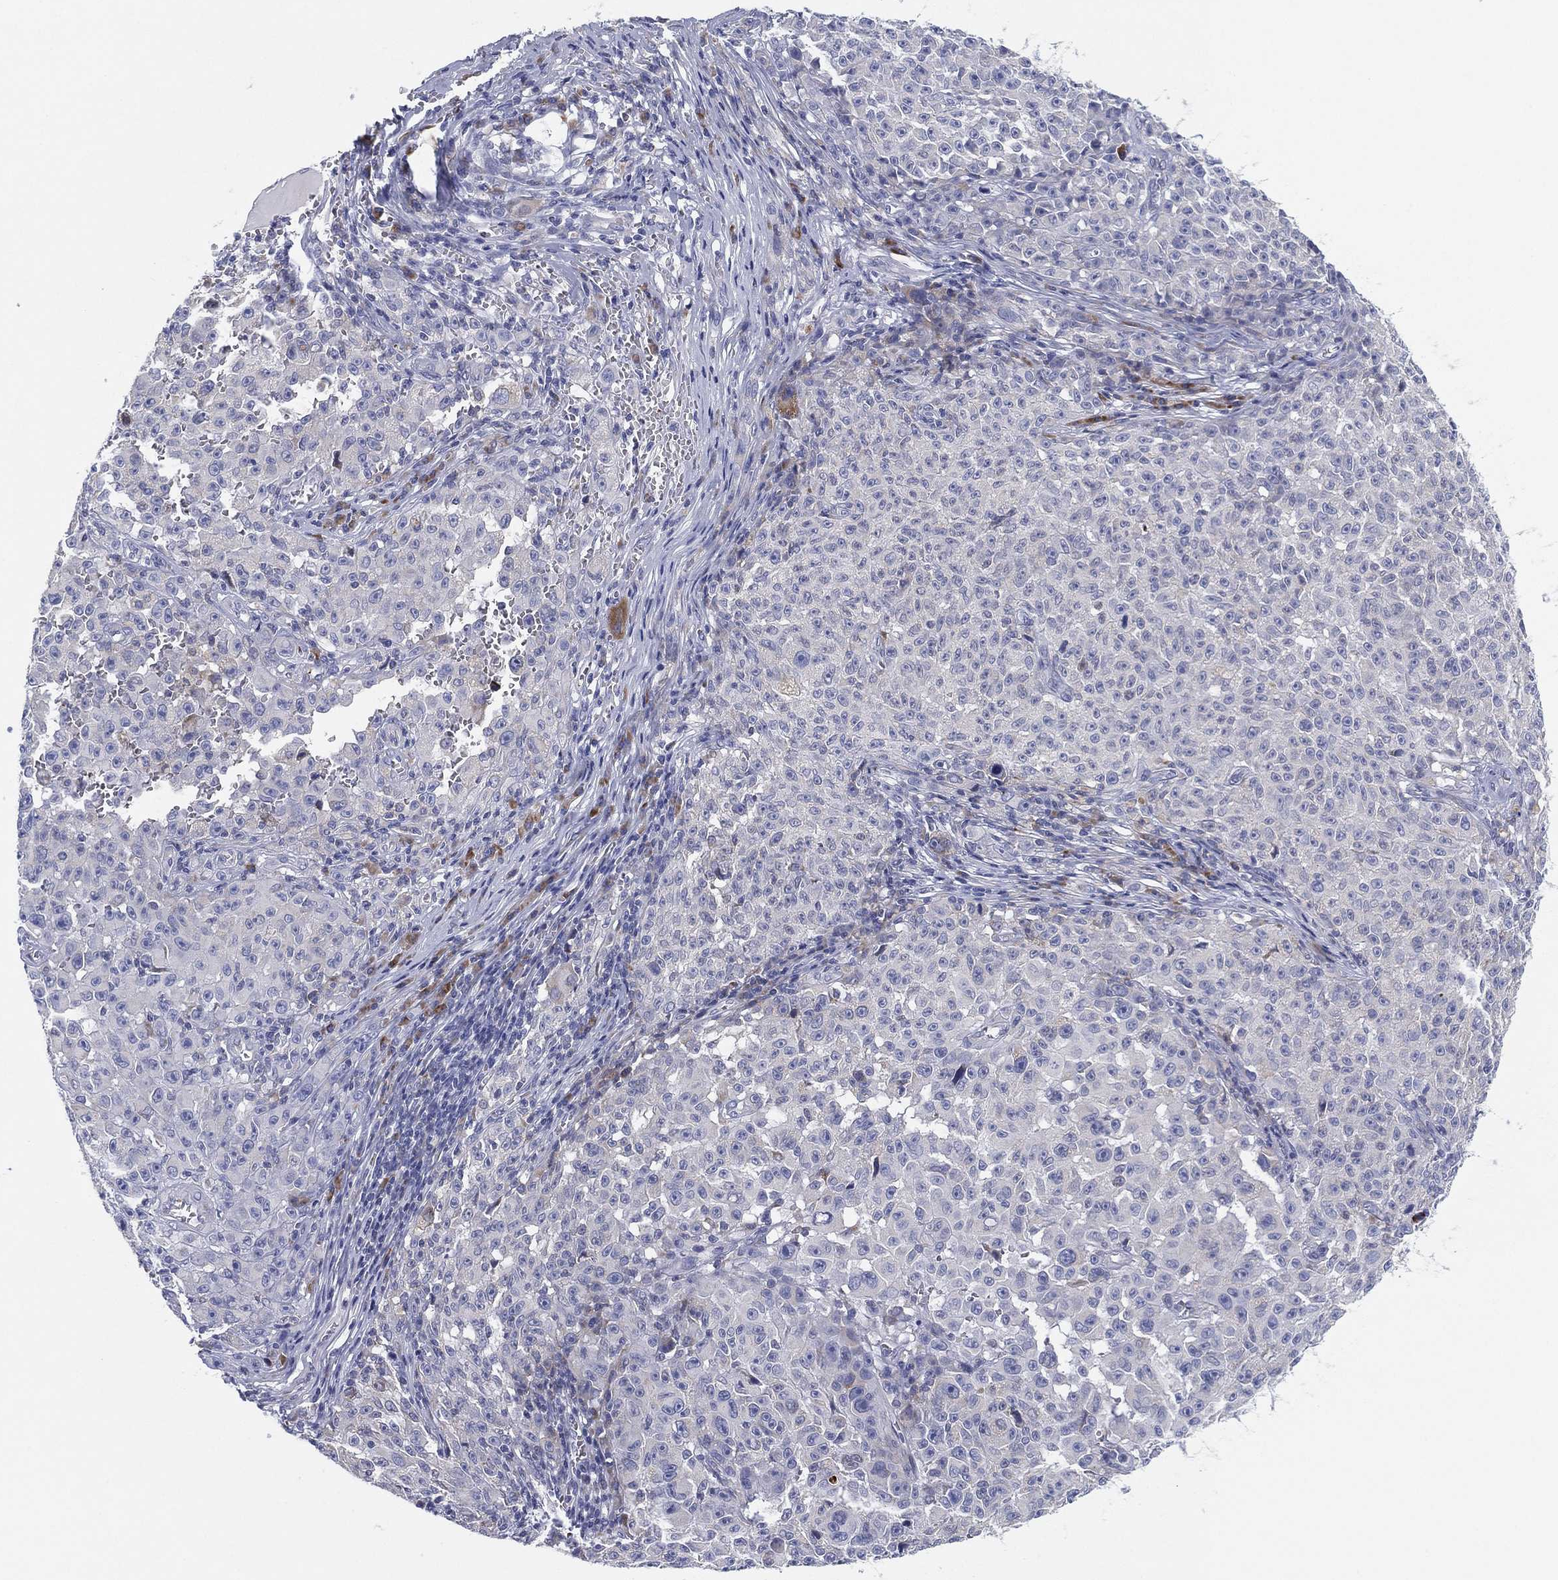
{"staining": {"intensity": "negative", "quantity": "none", "location": "none"}, "tissue": "melanoma", "cell_type": "Tumor cells", "image_type": "cancer", "snomed": [{"axis": "morphology", "description": "Malignant melanoma, NOS"}, {"axis": "topography", "description": "Skin"}], "caption": "Immunohistochemistry (IHC) of human melanoma shows no expression in tumor cells.", "gene": "TMEM40", "patient": {"sex": "female", "age": 82}}